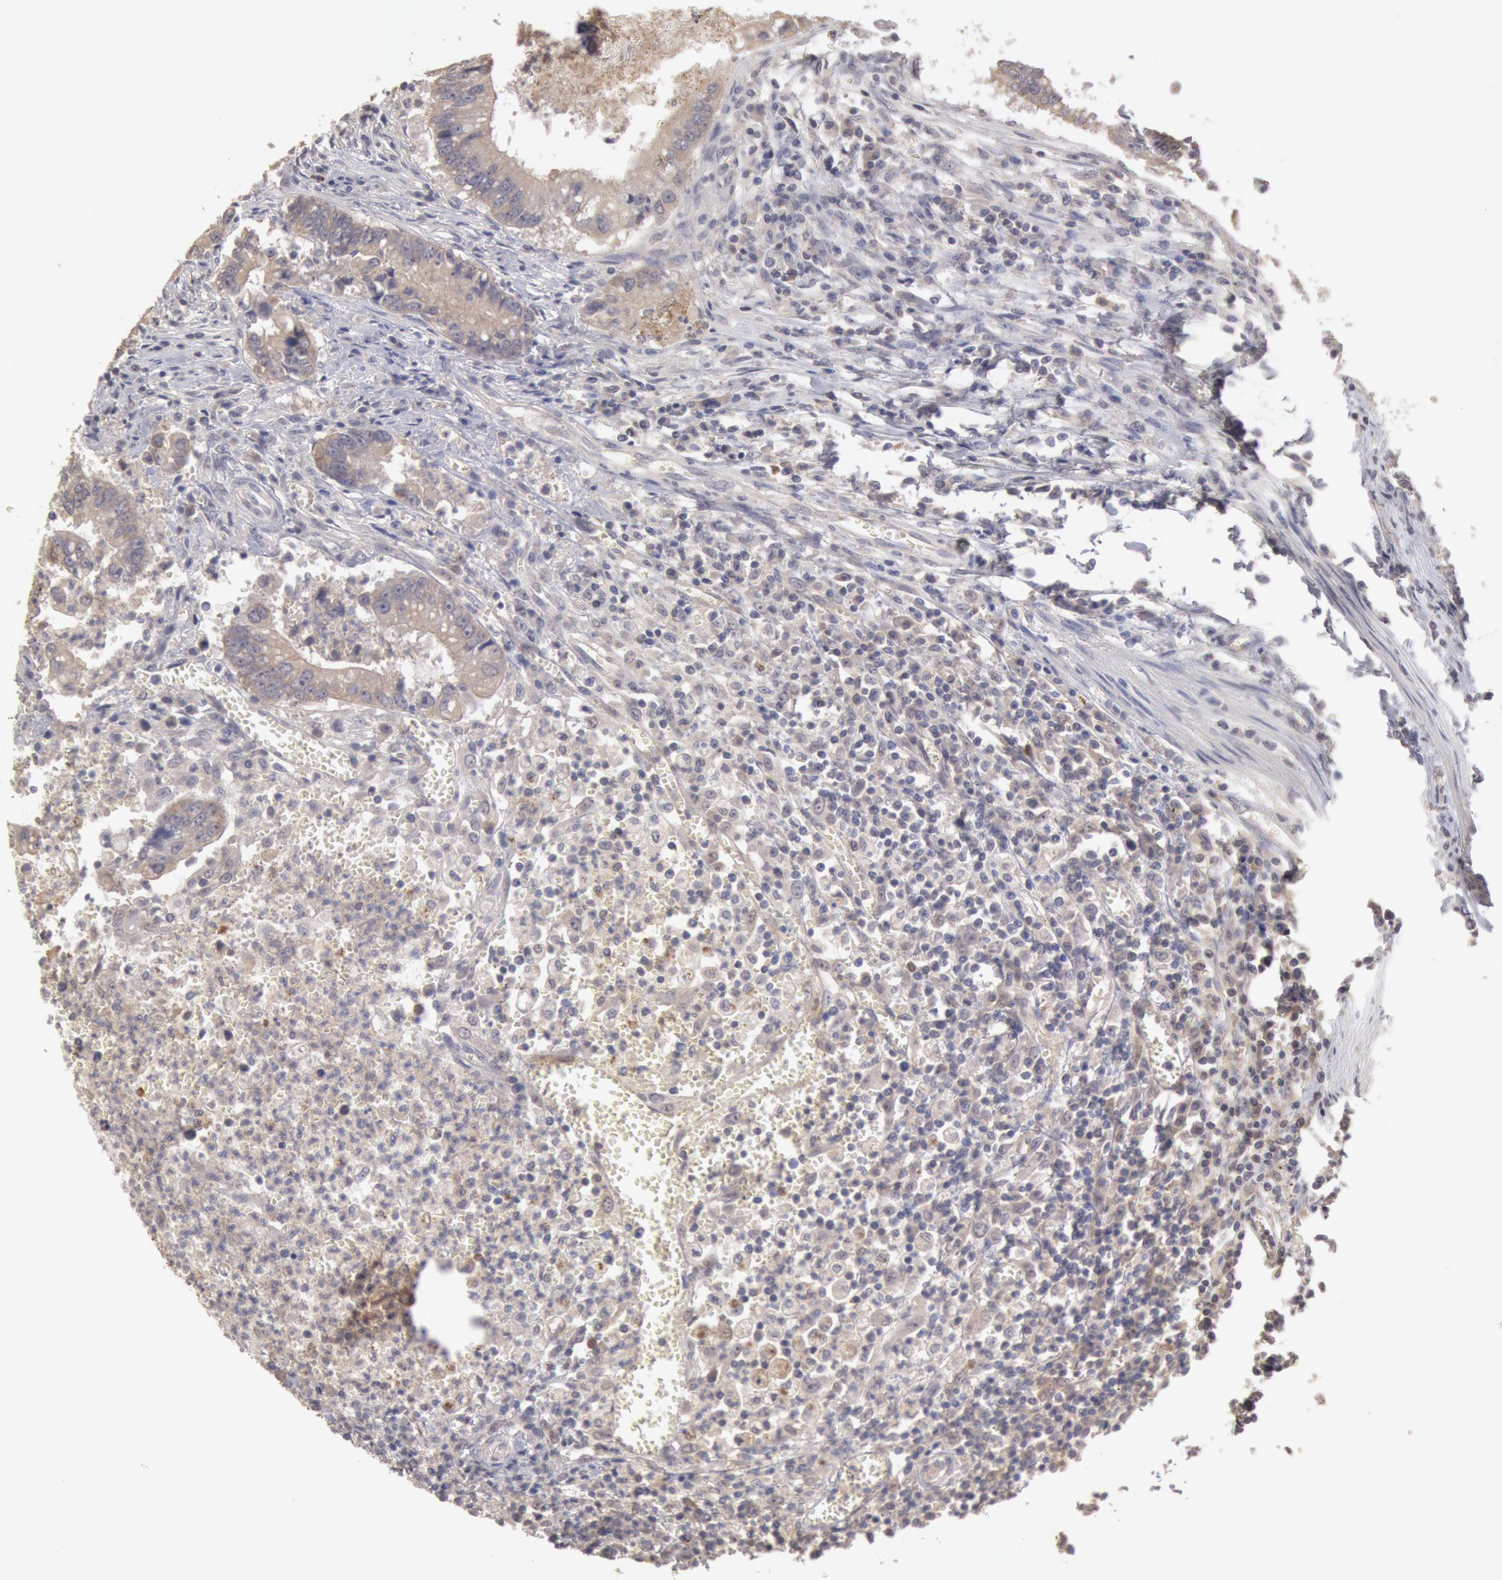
{"staining": {"intensity": "weak", "quantity": ">75%", "location": "cytoplasmic/membranous"}, "tissue": "colorectal cancer", "cell_type": "Tumor cells", "image_type": "cancer", "snomed": [{"axis": "morphology", "description": "Adenocarcinoma, NOS"}, {"axis": "topography", "description": "Rectum"}], "caption": "The photomicrograph displays immunohistochemical staining of colorectal cancer. There is weak cytoplasmic/membranous staining is present in about >75% of tumor cells.", "gene": "ZFP36L1", "patient": {"sex": "female", "age": 81}}